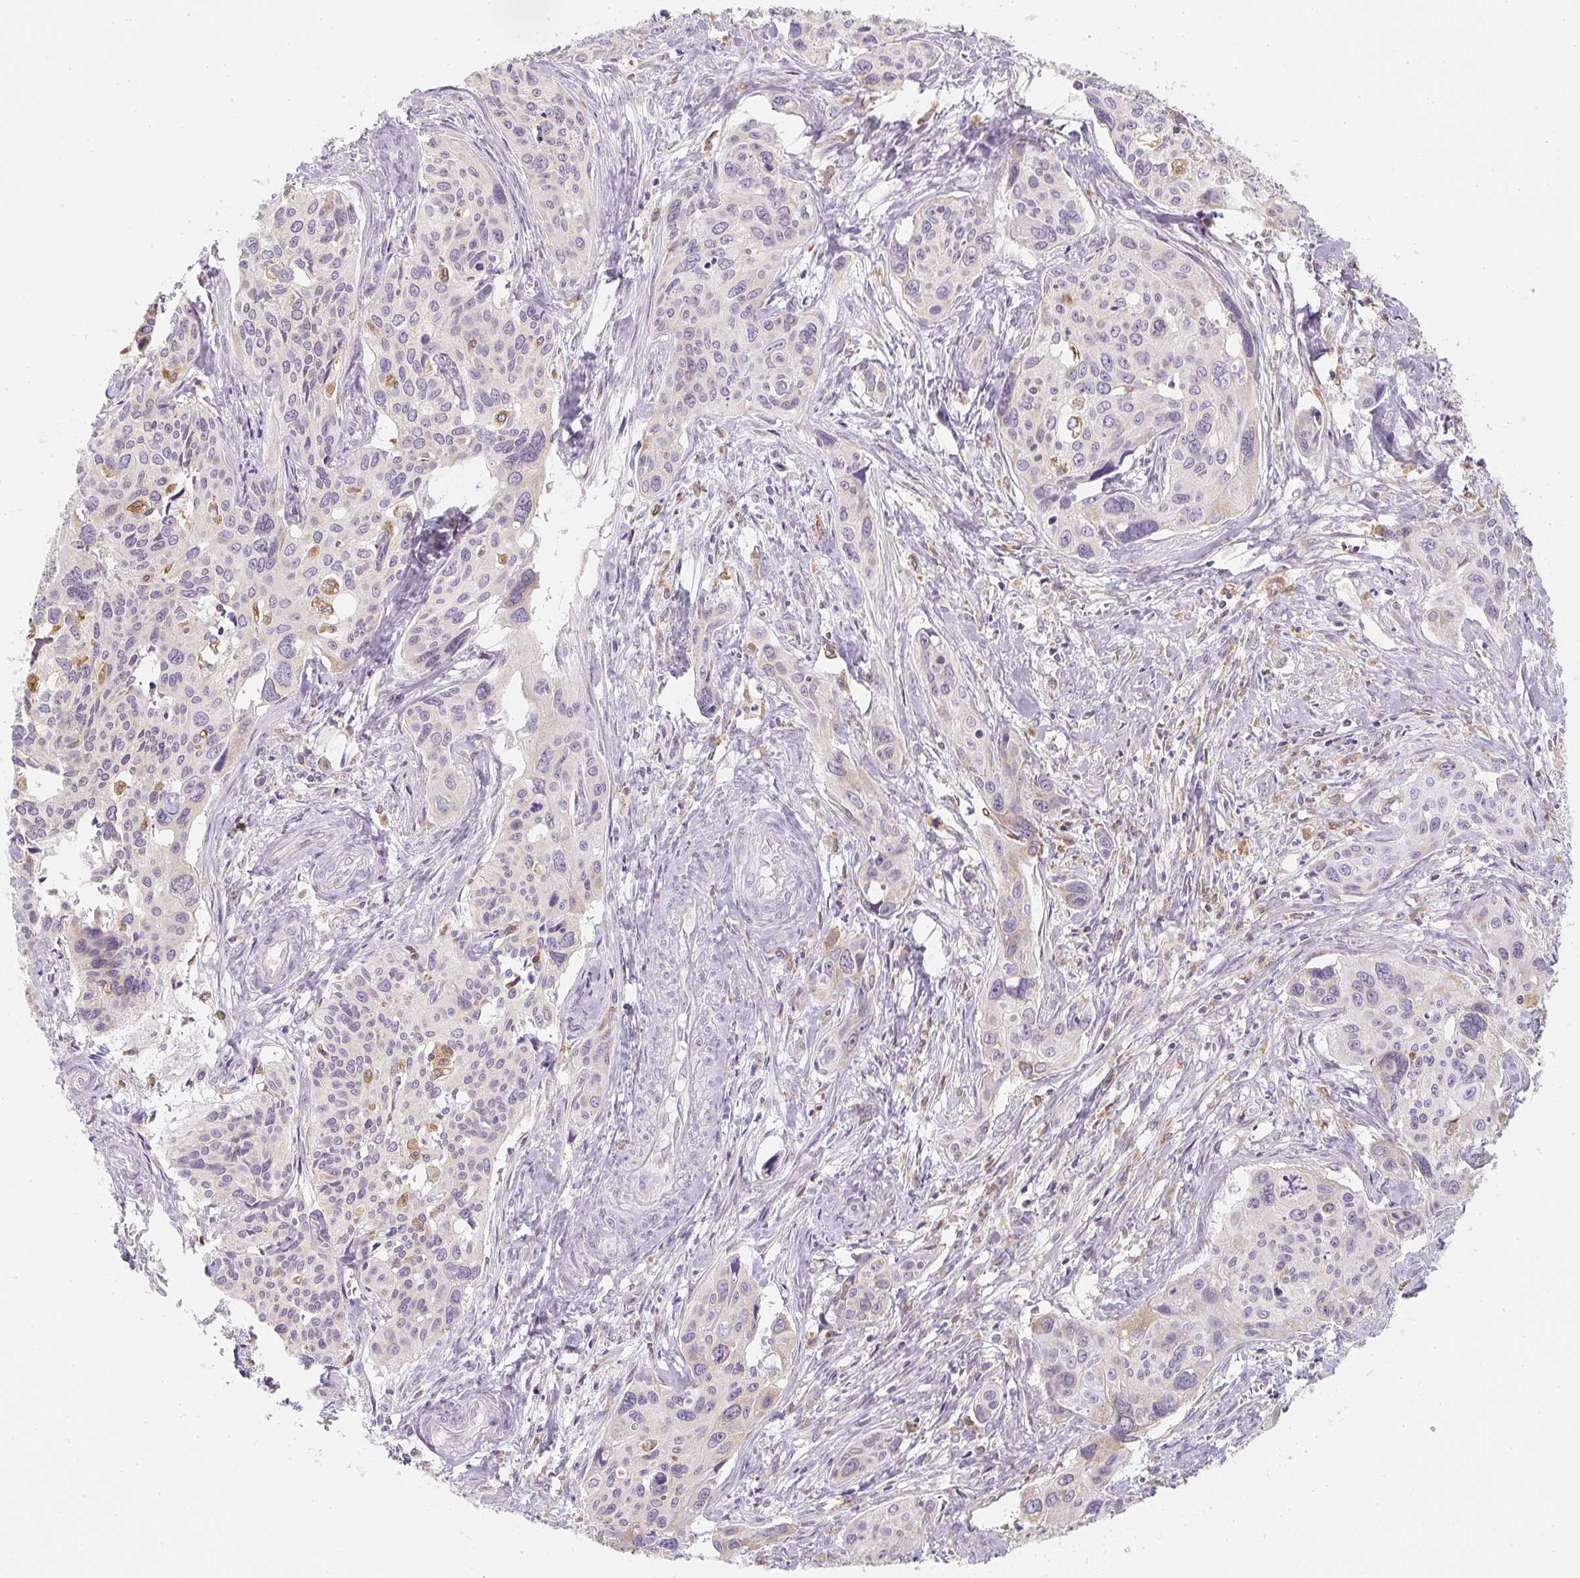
{"staining": {"intensity": "negative", "quantity": "none", "location": "none"}, "tissue": "cervical cancer", "cell_type": "Tumor cells", "image_type": "cancer", "snomed": [{"axis": "morphology", "description": "Squamous cell carcinoma, NOS"}, {"axis": "topography", "description": "Cervix"}], "caption": "Cervical cancer (squamous cell carcinoma) stained for a protein using immunohistochemistry (IHC) shows no staining tumor cells.", "gene": "SOAT1", "patient": {"sex": "female", "age": 31}}